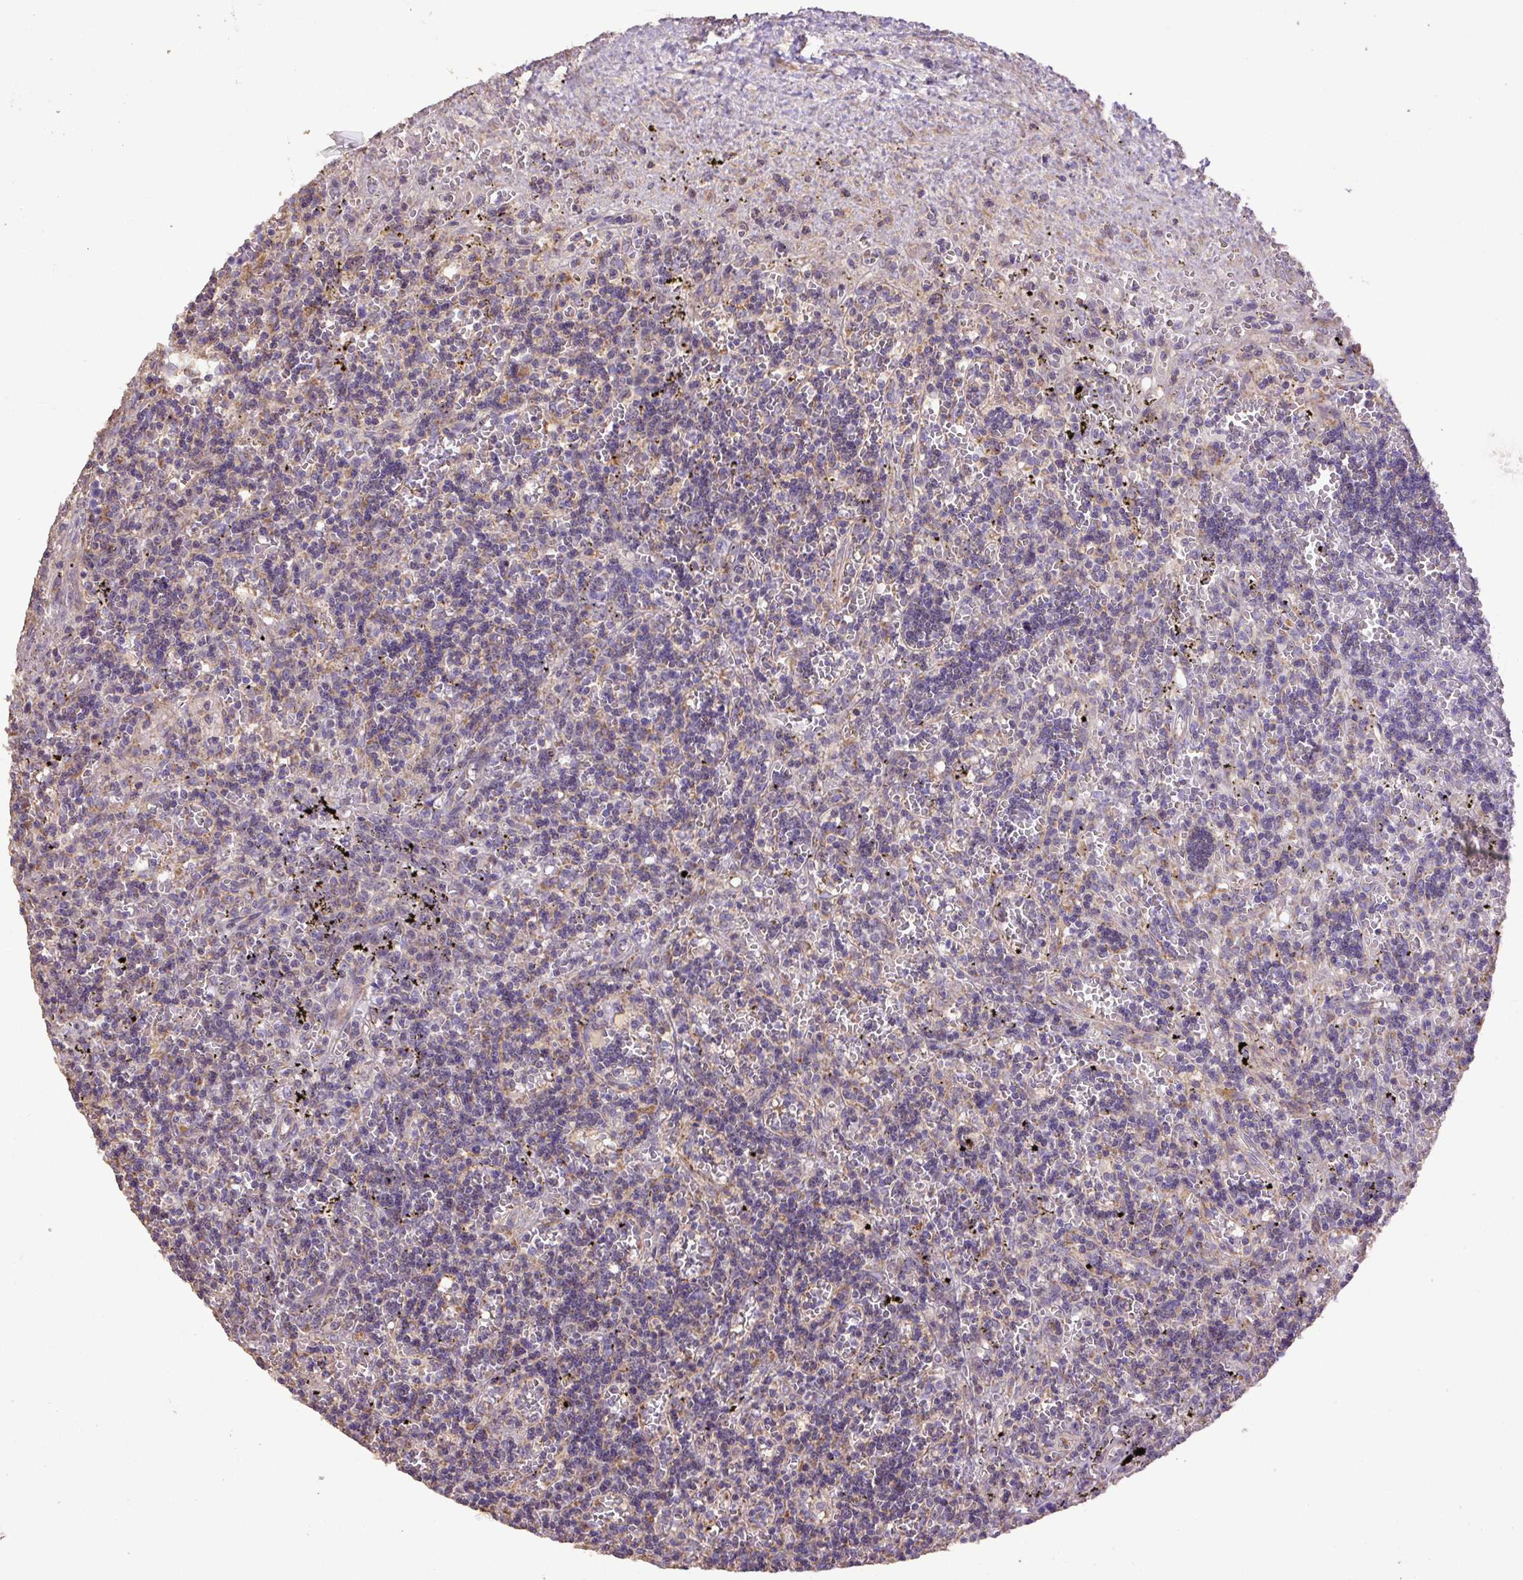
{"staining": {"intensity": "negative", "quantity": "none", "location": "none"}, "tissue": "lymphoma", "cell_type": "Tumor cells", "image_type": "cancer", "snomed": [{"axis": "morphology", "description": "Malignant lymphoma, non-Hodgkin's type, Low grade"}, {"axis": "topography", "description": "Spleen"}], "caption": "Lymphoma stained for a protein using IHC shows no expression tumor cells.", "gene": "ABR", "patient": {"sex": "male", "age": 60}}